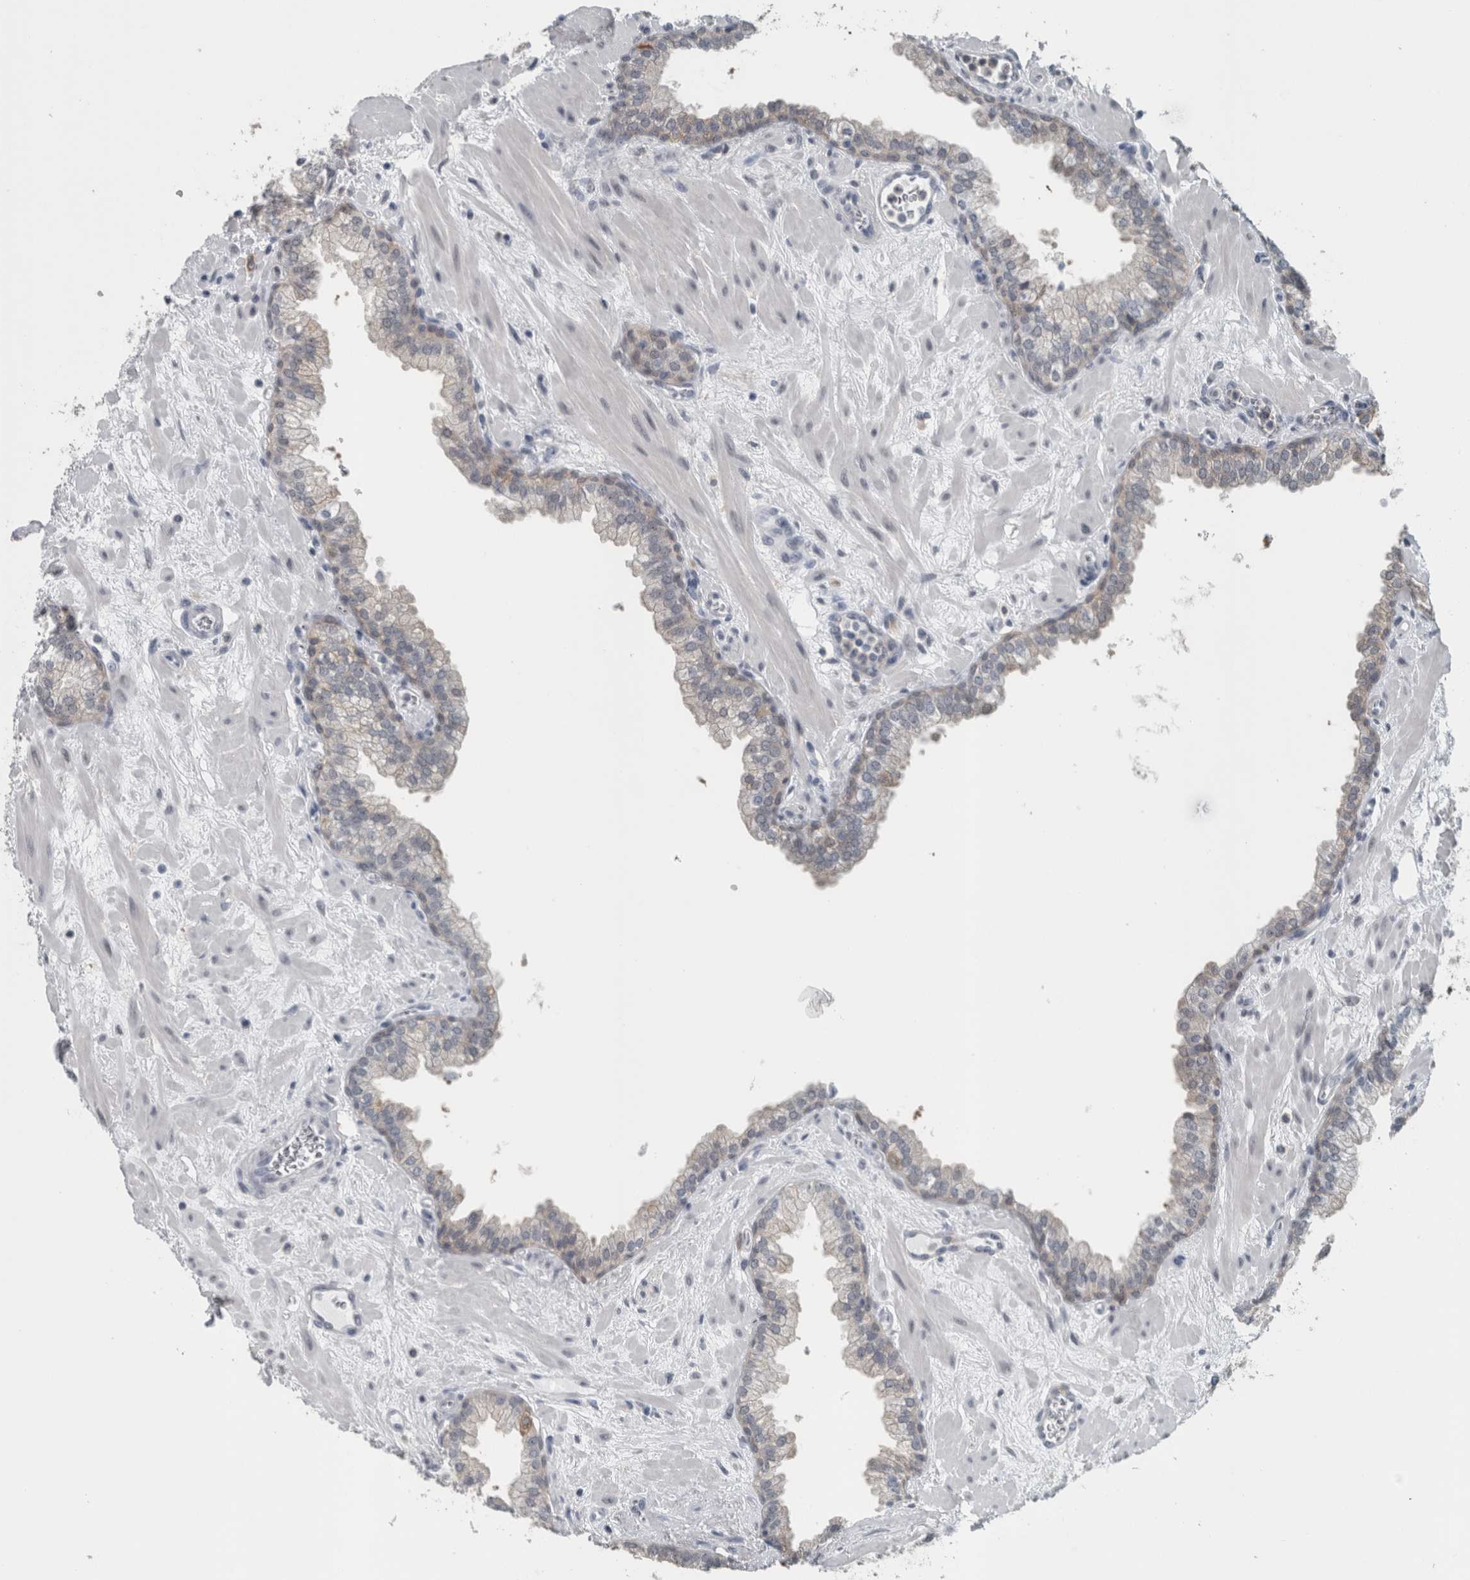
{"staining": {"intensity": "moderate", "quantity": "<25%", "location": "cytoplasmic/membranous"}, "tissue": "prostate", "cell_type": "Glandular cells", "image_type": "normal", "snomed": [{"axis": "morphology", "description": "Normal tissue, NOS"}, {"axis": "morphology", "description": "Urothelial carcinoma, Low grade"}, {"axis": "topography", "description": "Urinary bladder"}, {"axis": "topography", "description": "Prostate"}], "caption": "Protein analysis of unremarkable prostate shows moderate cytoplasmic/membranous positivity in about <25% of glandular cells.", "gene": "ACSF2", "patient": {"sex": "male", "age": 60}}